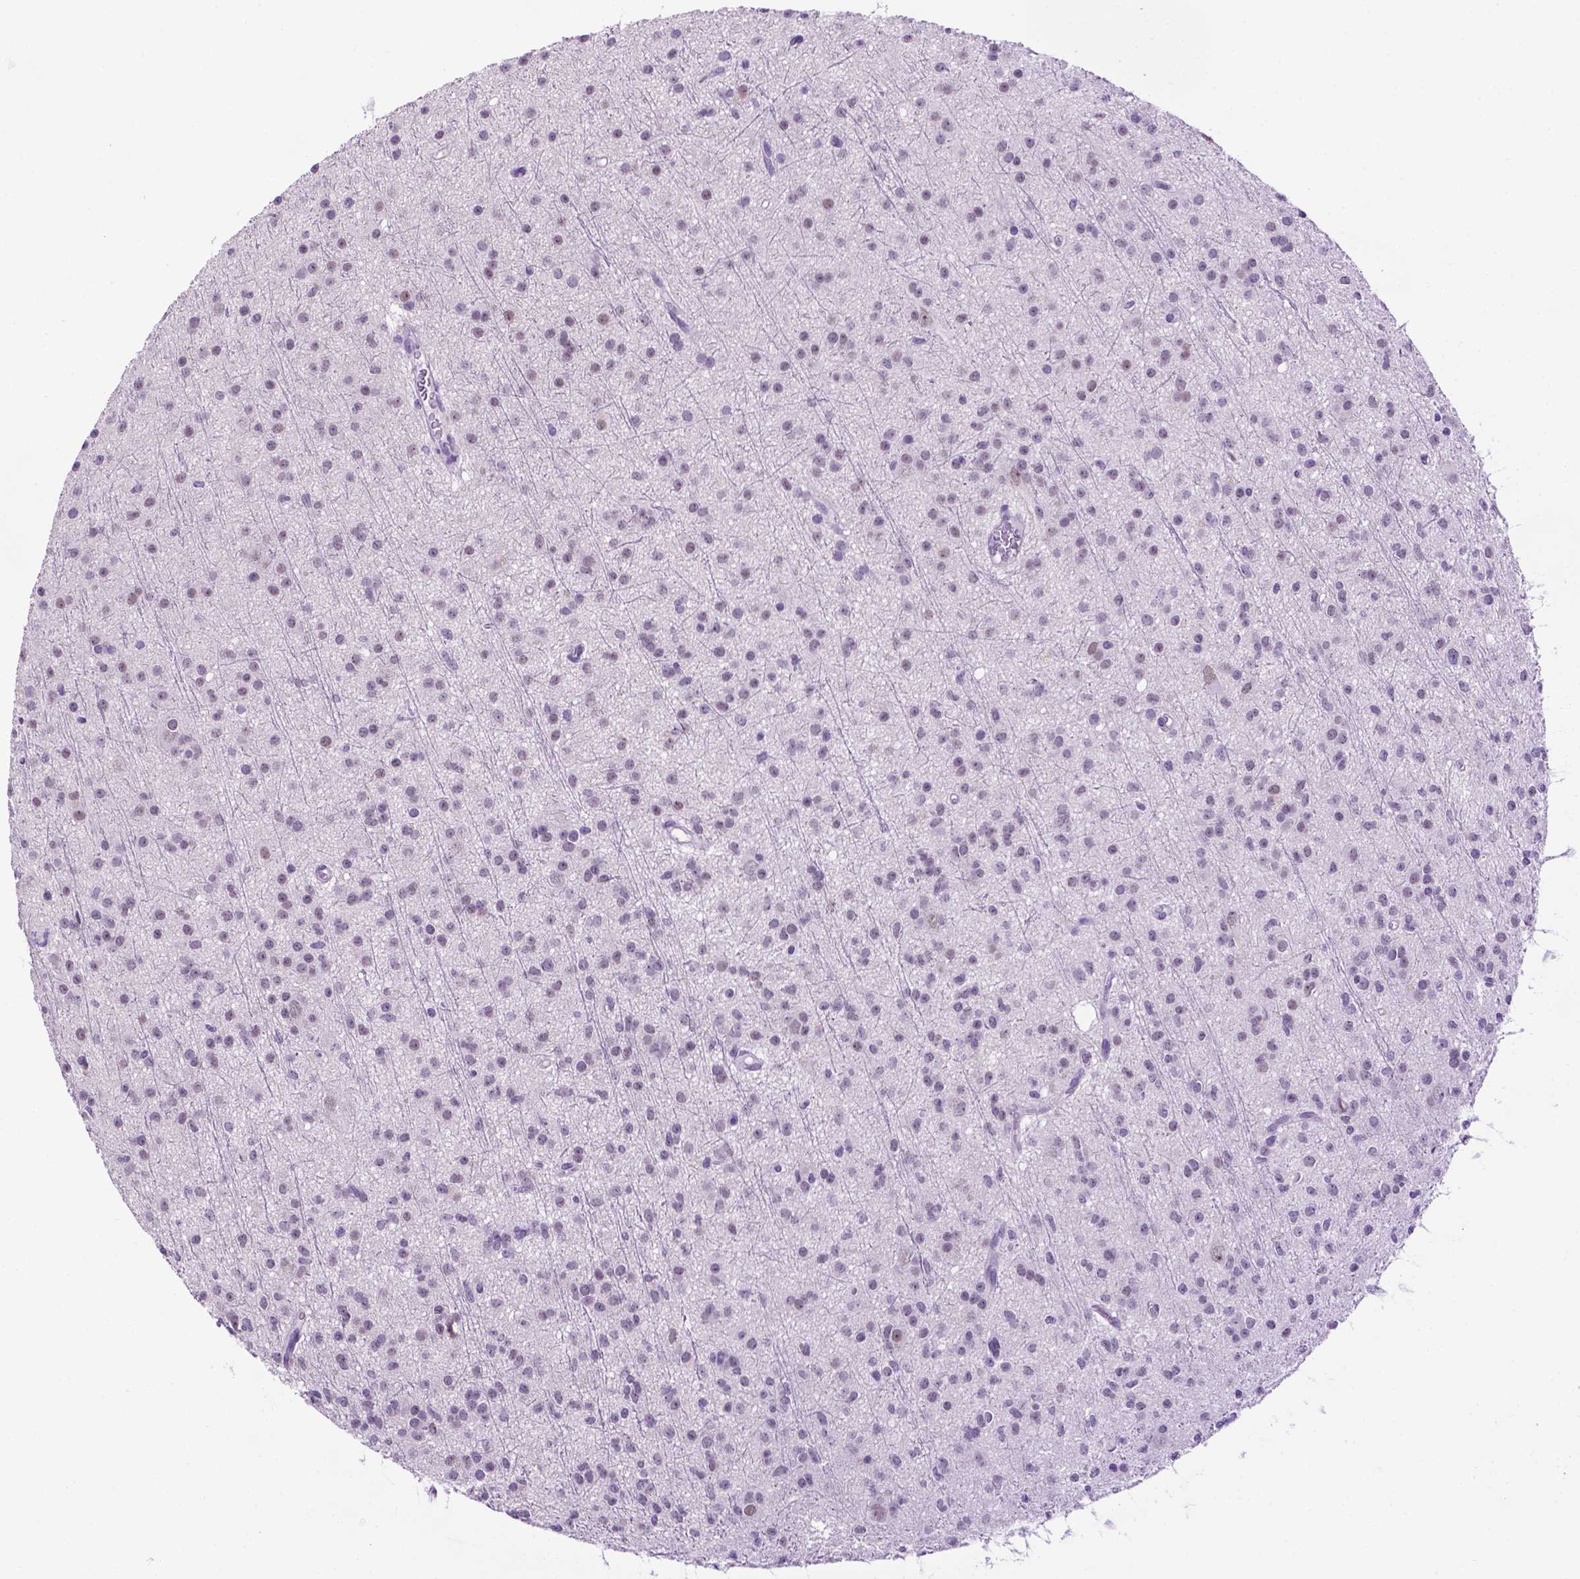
{"staining": {"intensity": "negative", "quantity": "none", "location": "none"}, "tissue": "glioma", "cell_type": "Tumor cells", "image_type": "cancer", "snomed": [{"axis": "morphology", "description": "Glioma, malignant, Low grade"}, {"axis": "topography", "description": "Brain"}], "caption": "IHC of glioma exhibits no expression in tumor cells. Brightfield microscopy of IHC stained with DAB (3,3'-diaminobenzidine) (brown) and hematoxylin (blue), captured at high magnification.", "gene": "TACSTD2", "patient": {"sex": "male", "age": 27}}